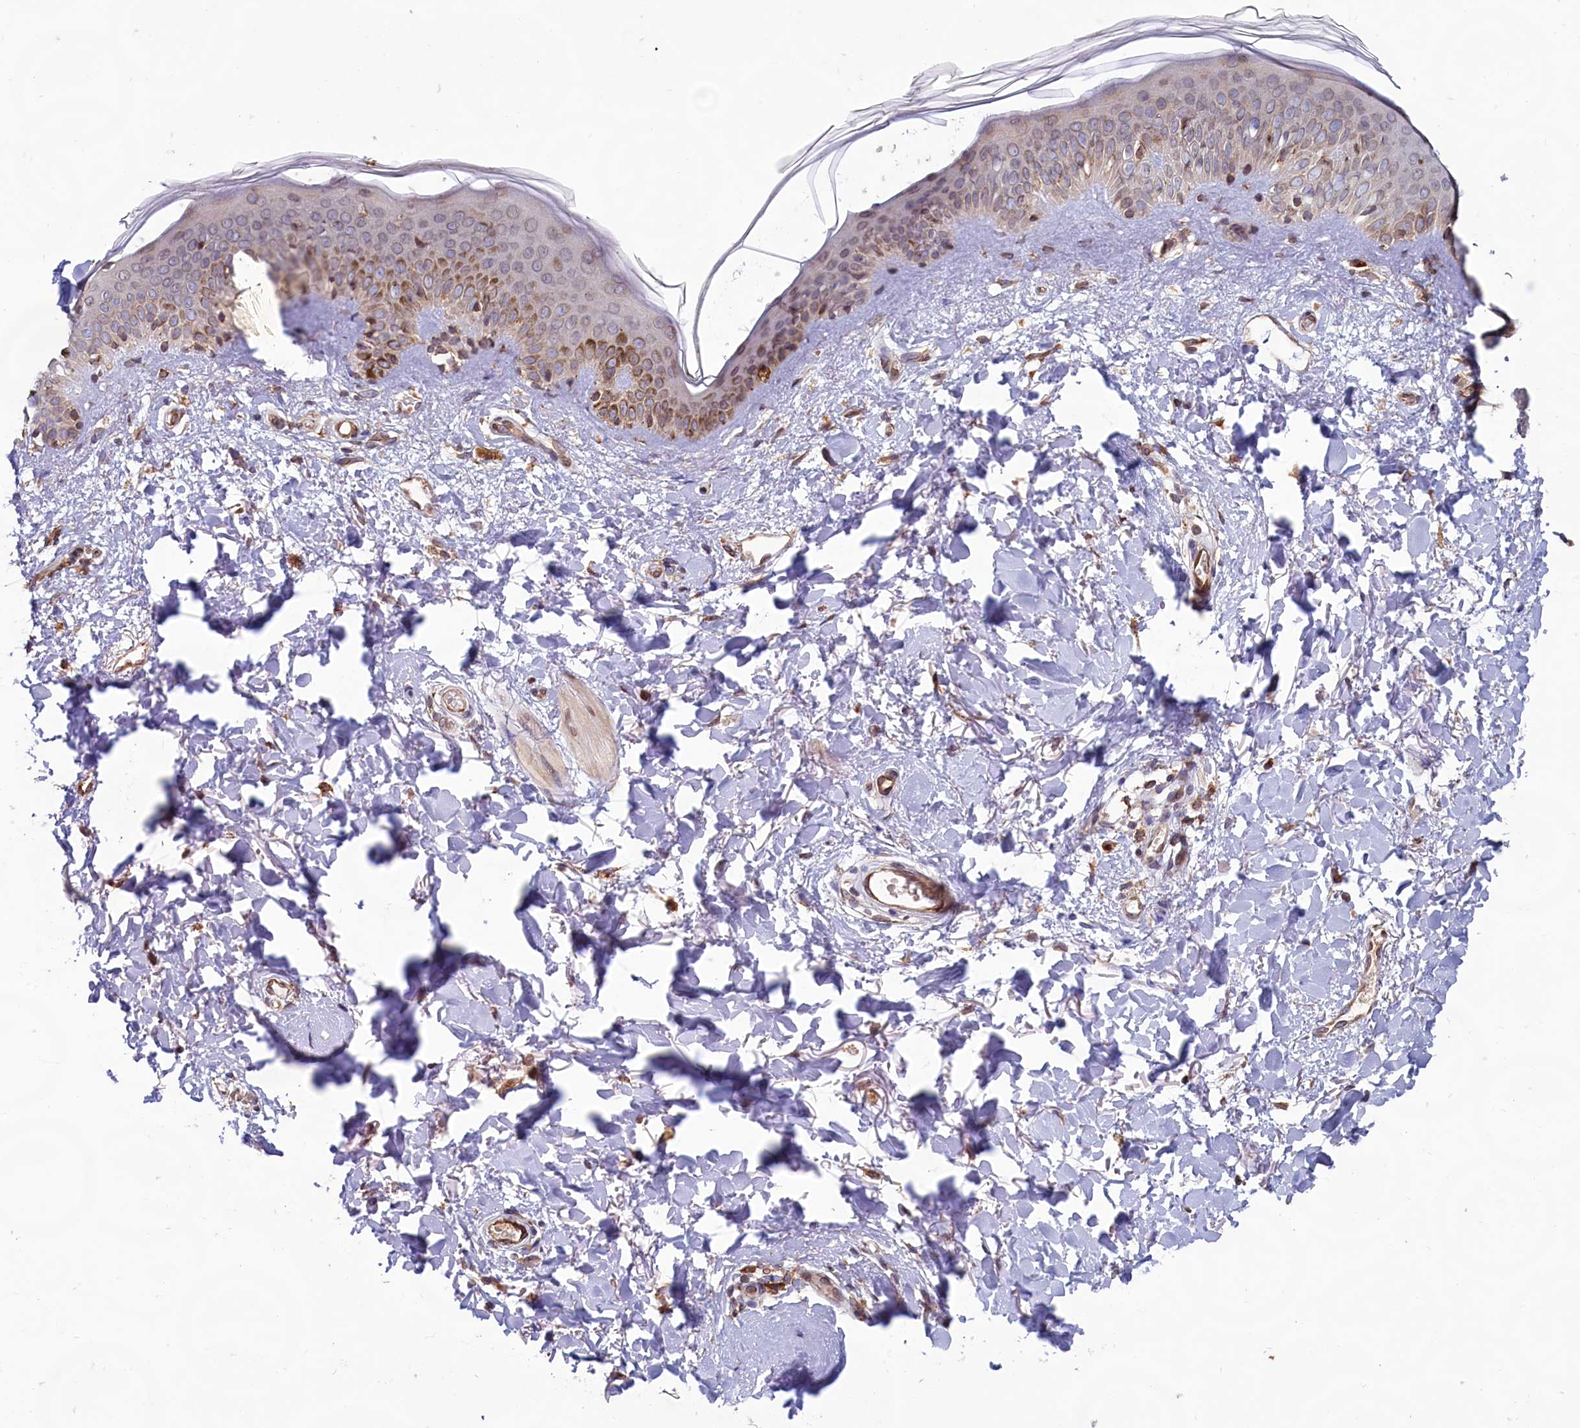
{"staining": {"intensity": "negative", "quantity": "none", "location": "none"}, "tissue": "skin", "cell_type": "Fibroblasts", "image_type": "normal", "snomed": [{"axis": "morphology", "description": "Normal tissue, NOS"}, {"axis": "topography", "description": "Skin"}], "caption": "This is an immunohistochemistry (IHC) histopathology image of benign skin. There is no staining in fibroblasts.", "gene": "TBC1D19", "patient": {"sex": "female", "age": 58}}